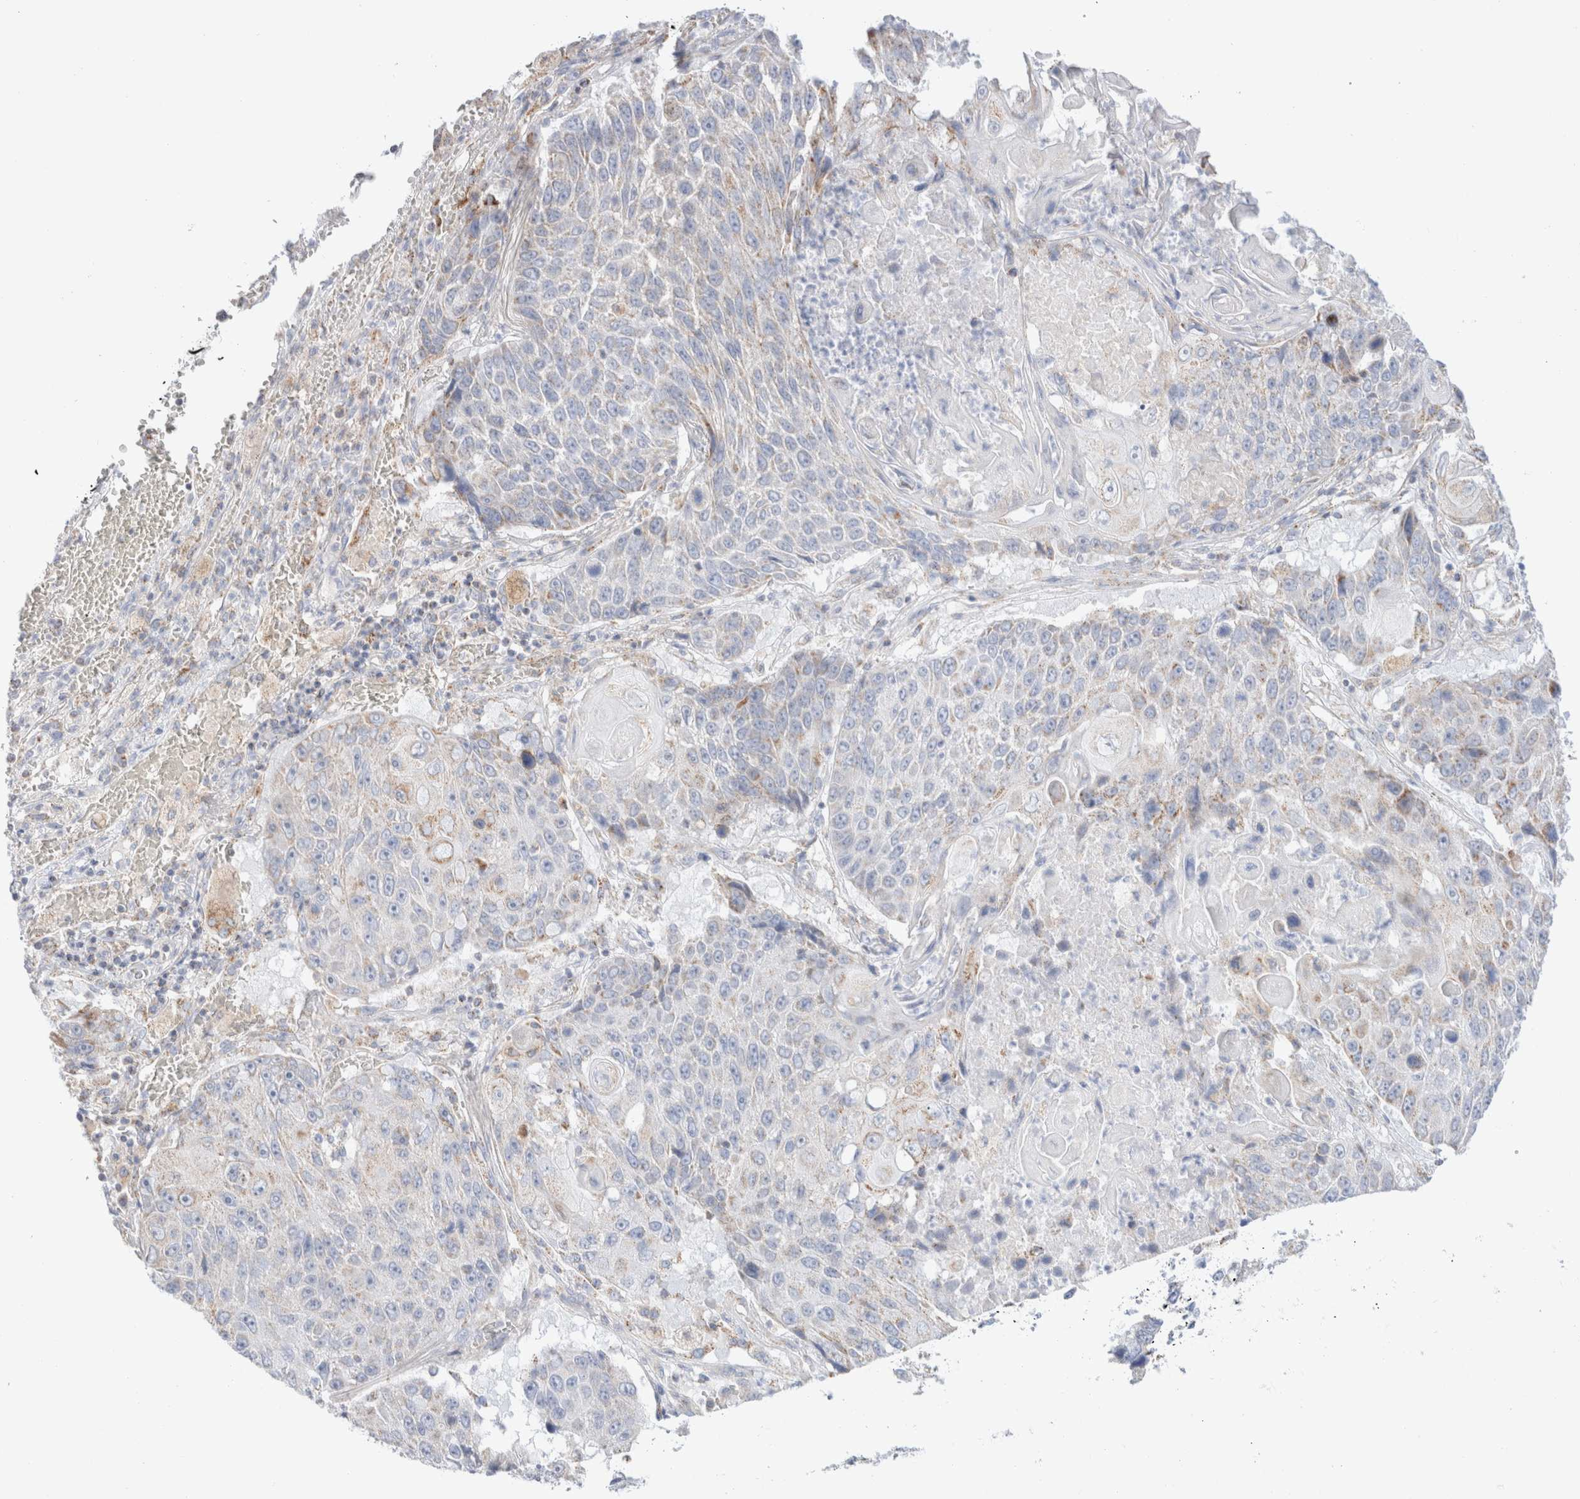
{"staining": {"intensity": "negative", "quantity": "none", "location": "none"}, "tissue": "lung cancer", "cell_type": "Tumor cells", "image_type": "cancer", "snomed": [{"axis": "morphology", "description": "Adenocarcinoma, NOS"}, {"axis": "topography", "description": "Lung"}], "caption": "Tumor cells are negative for protein expression in human lung cancer.", "gene": "ATP6V1C1", "patient": {"sex": "male", "age": 64}}